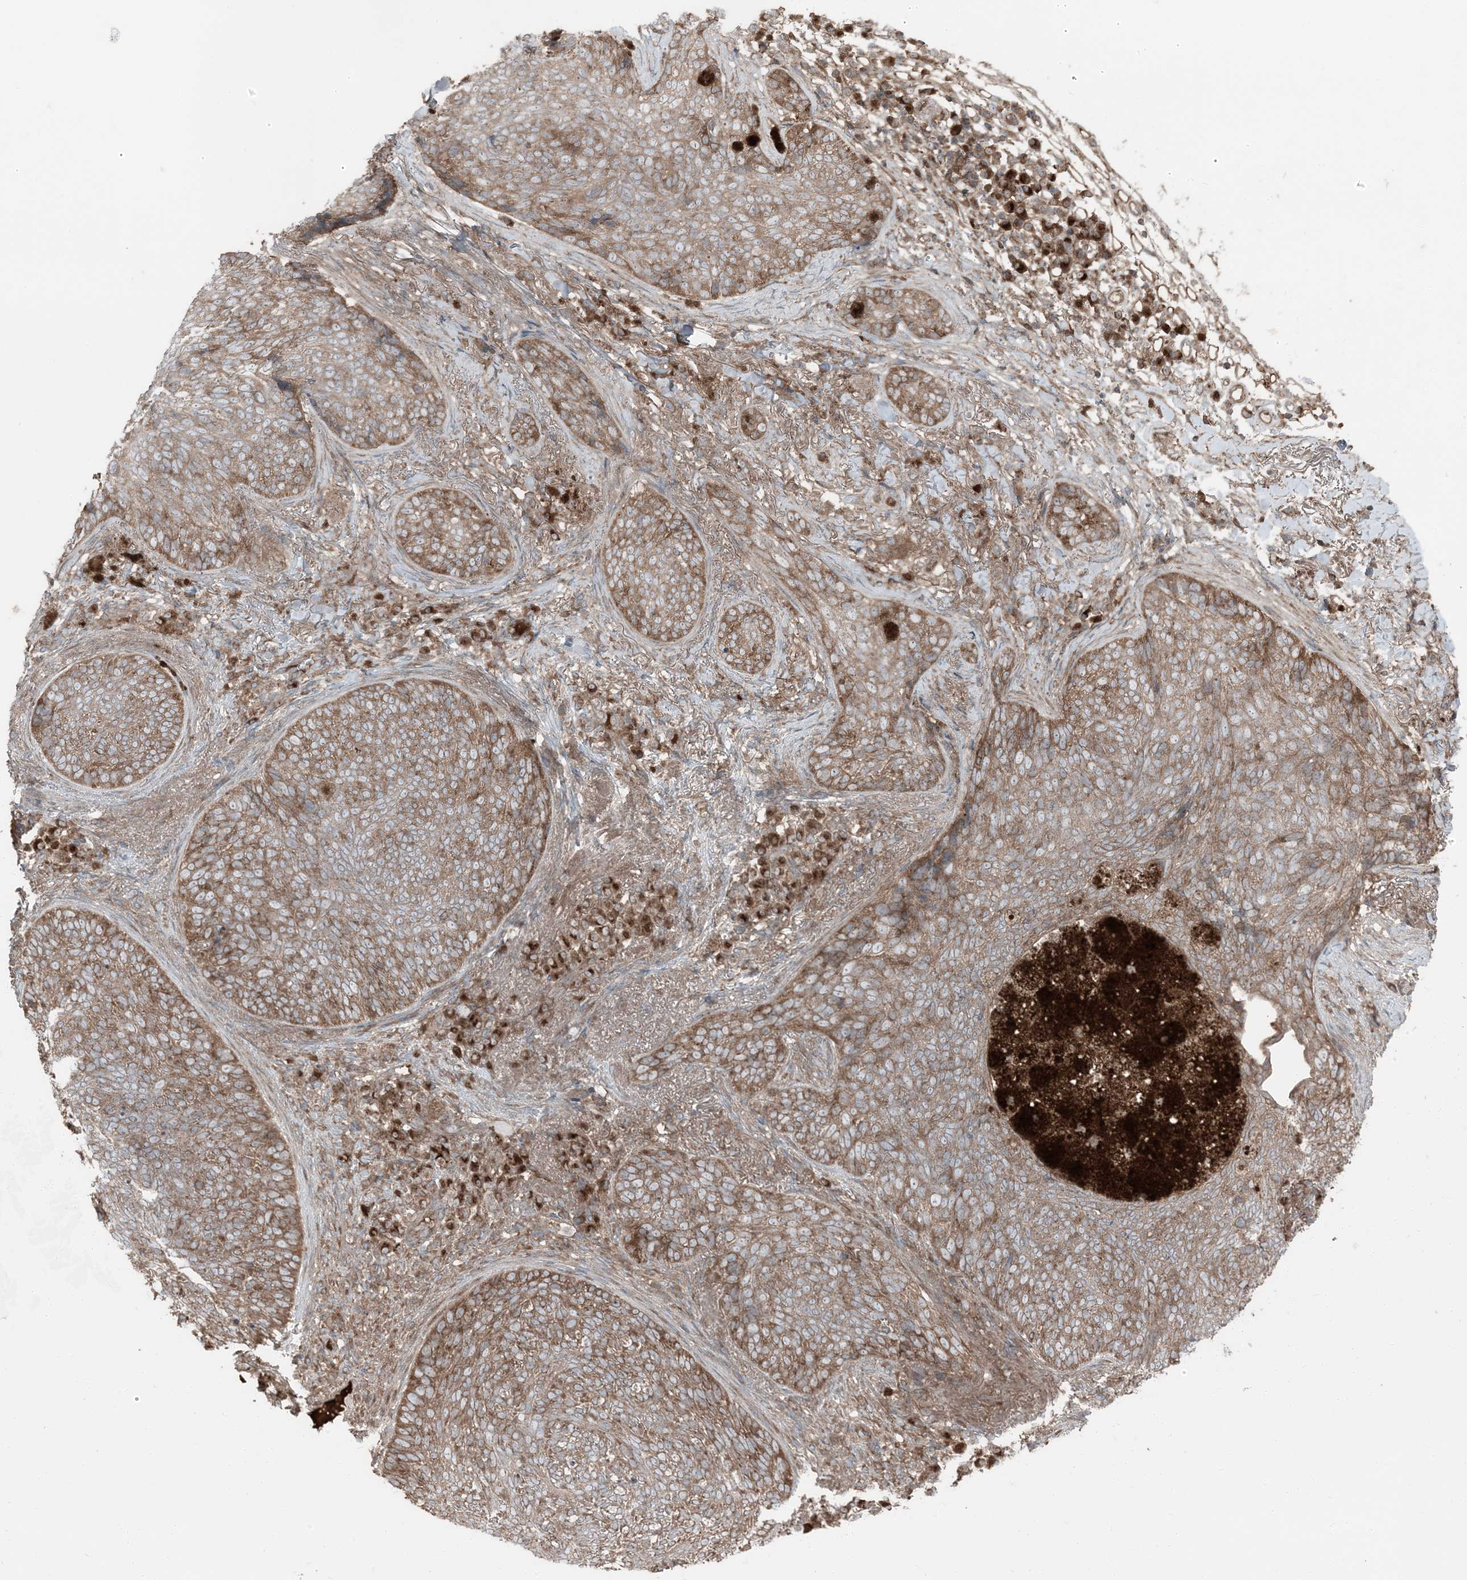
{"staining": {"intensity": "moderate", "quantity": ">75%", "location": "cytoplasmic/membranous"}, "tissue": "skin cancer", "cell_type": "Tumor cells", "image_type": "cancer", "snomed": [{"axis": "morphology", "description": "Basal cell carcinoma"}, {"axis": "topography", "description": "Skin"}], "caption": "Human basal cell carcinoma (skin) stained with a protein marker displays moderate staining in tumor cells.", "gene": "RAB3GAP1", "patient": {"sex": "male", "age": 85}}